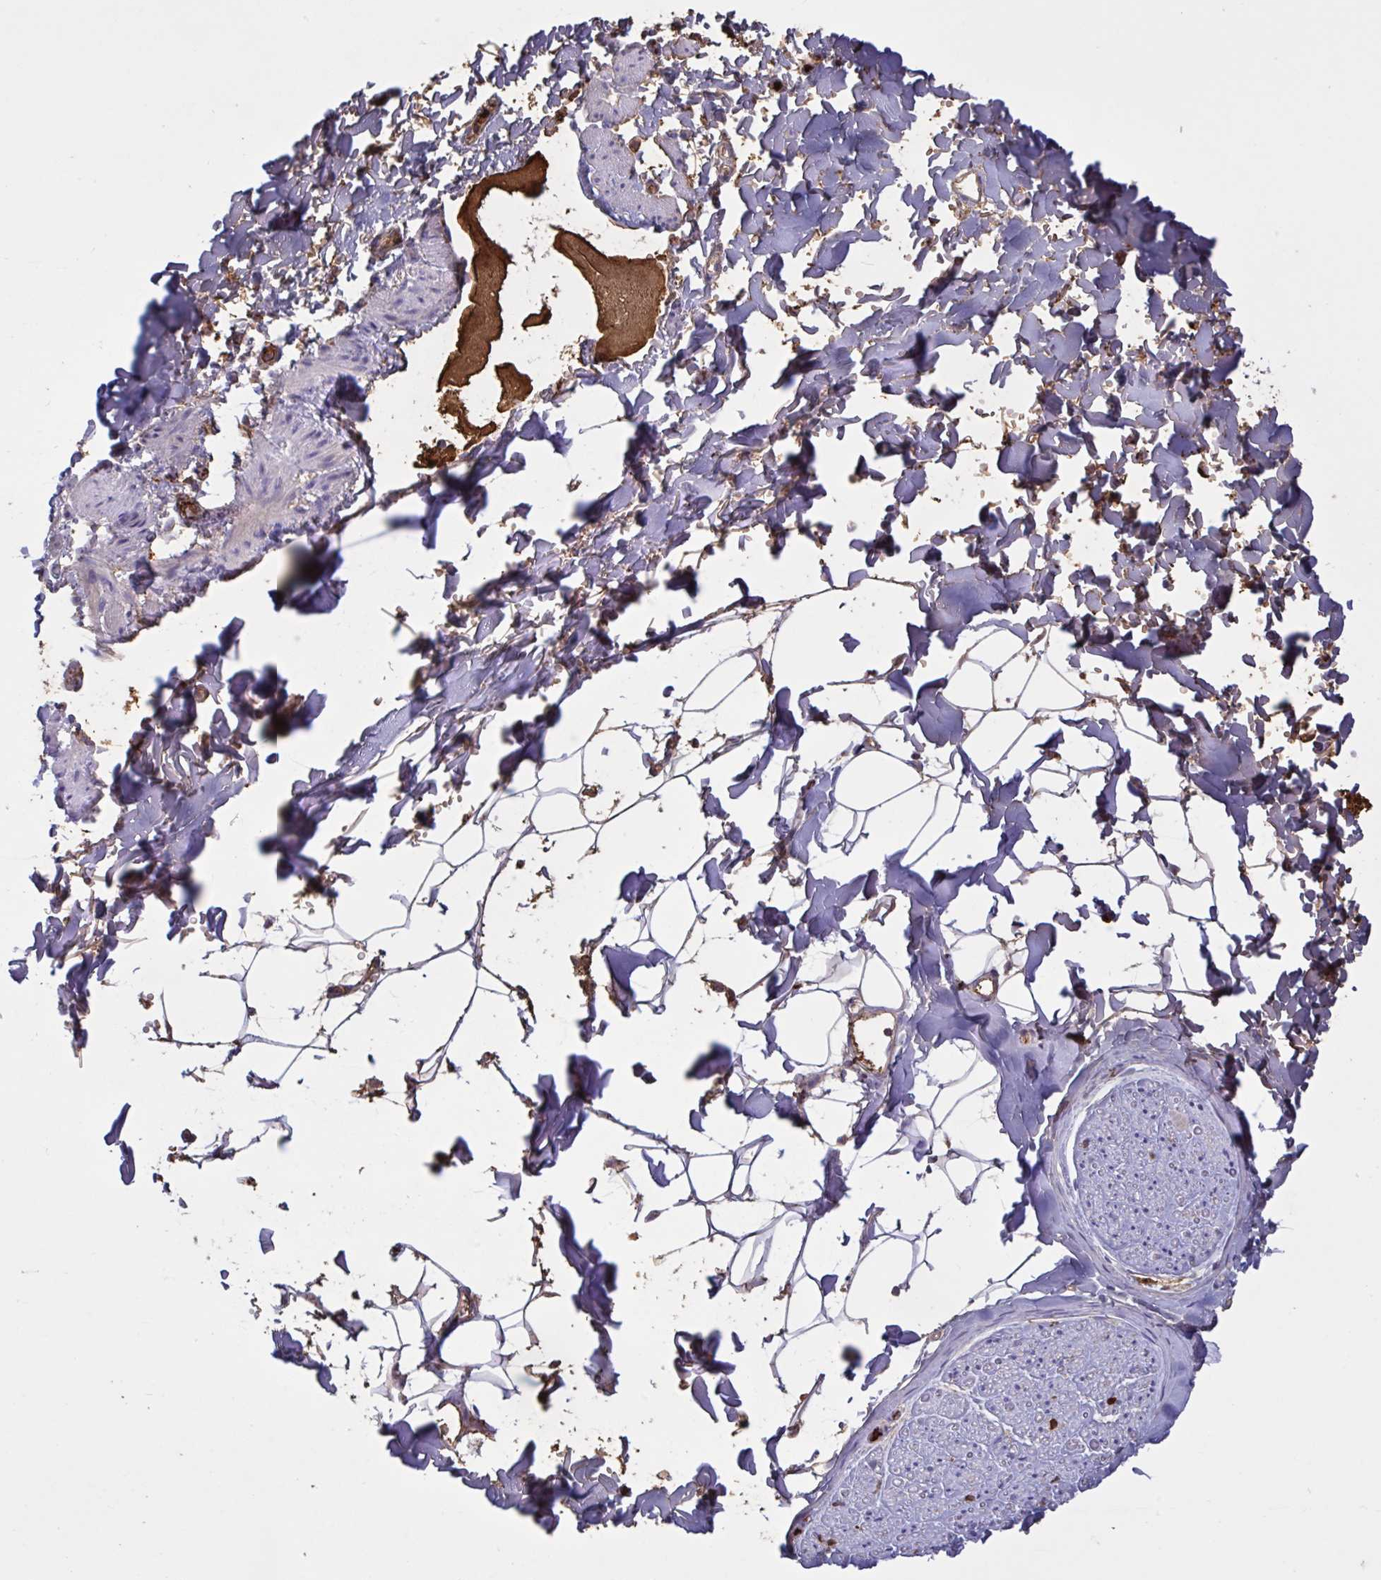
{"staining": {"intensity": "weak", "quantity": "25%-75%", "location": "cytoplasmic/membranous"}, "tissue": "adipose tissue", "cell_type": "Adipocytes", "image_type": "normal", "snomed": [{"axis": "morphology", "description": "Normal tissue, NOS"}, {"axis": "topography", "description": "Cartilage tissue"}, {"axis": "topography", "description": "Bronchus"}, {"axis": "topography", "description": "Peripheral nerve tissue"}], "caption": "The image displays a brown stain indicating the presence of a protein in the cytoplasmic/membranous of adipocytes in adipose tissue. (brown staining indicates protein expression, while blue staining denotes nuclei).", "gene": "IL1R1", "patient": {"sex": "female", "age": 59}}